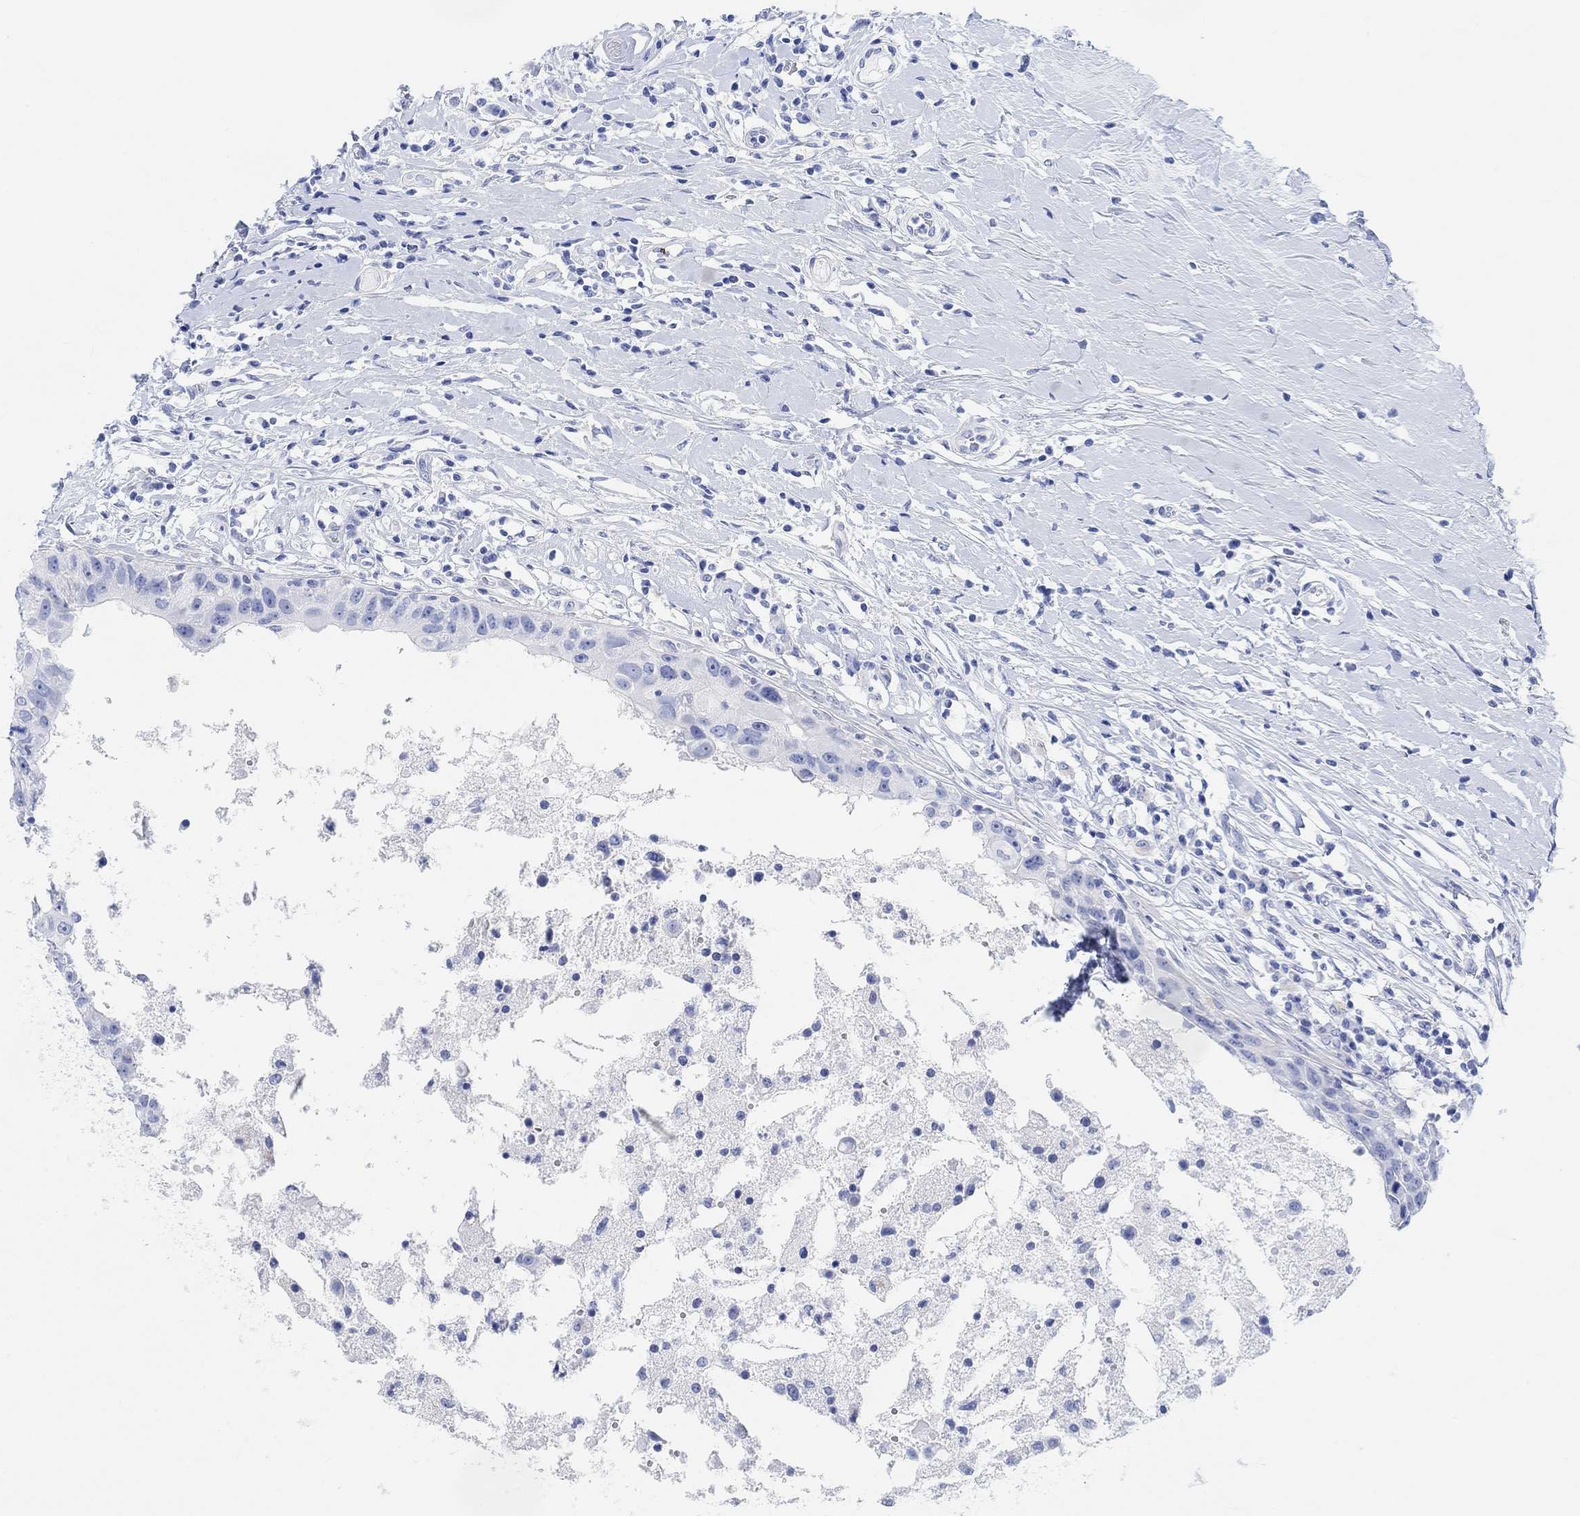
{"staining": {"intensity": "negative", "quantity": "none", "location": "none"}, "tissue": "breast cancer", "cell_type": "Tumor cells", "image_type": "cancer", "snomed": [{"axis": "morphology", "description": "Duct carcinoma"}, {"axis": "topography", "description": "Breast"}], "caption": "This is a micrograph of IHC staining of breast infiltrating ductal carcinoma, which shows no staining in tumor cells.", "gene": "ANKRD33", "patient": {"sex": "female", "age": 27}}